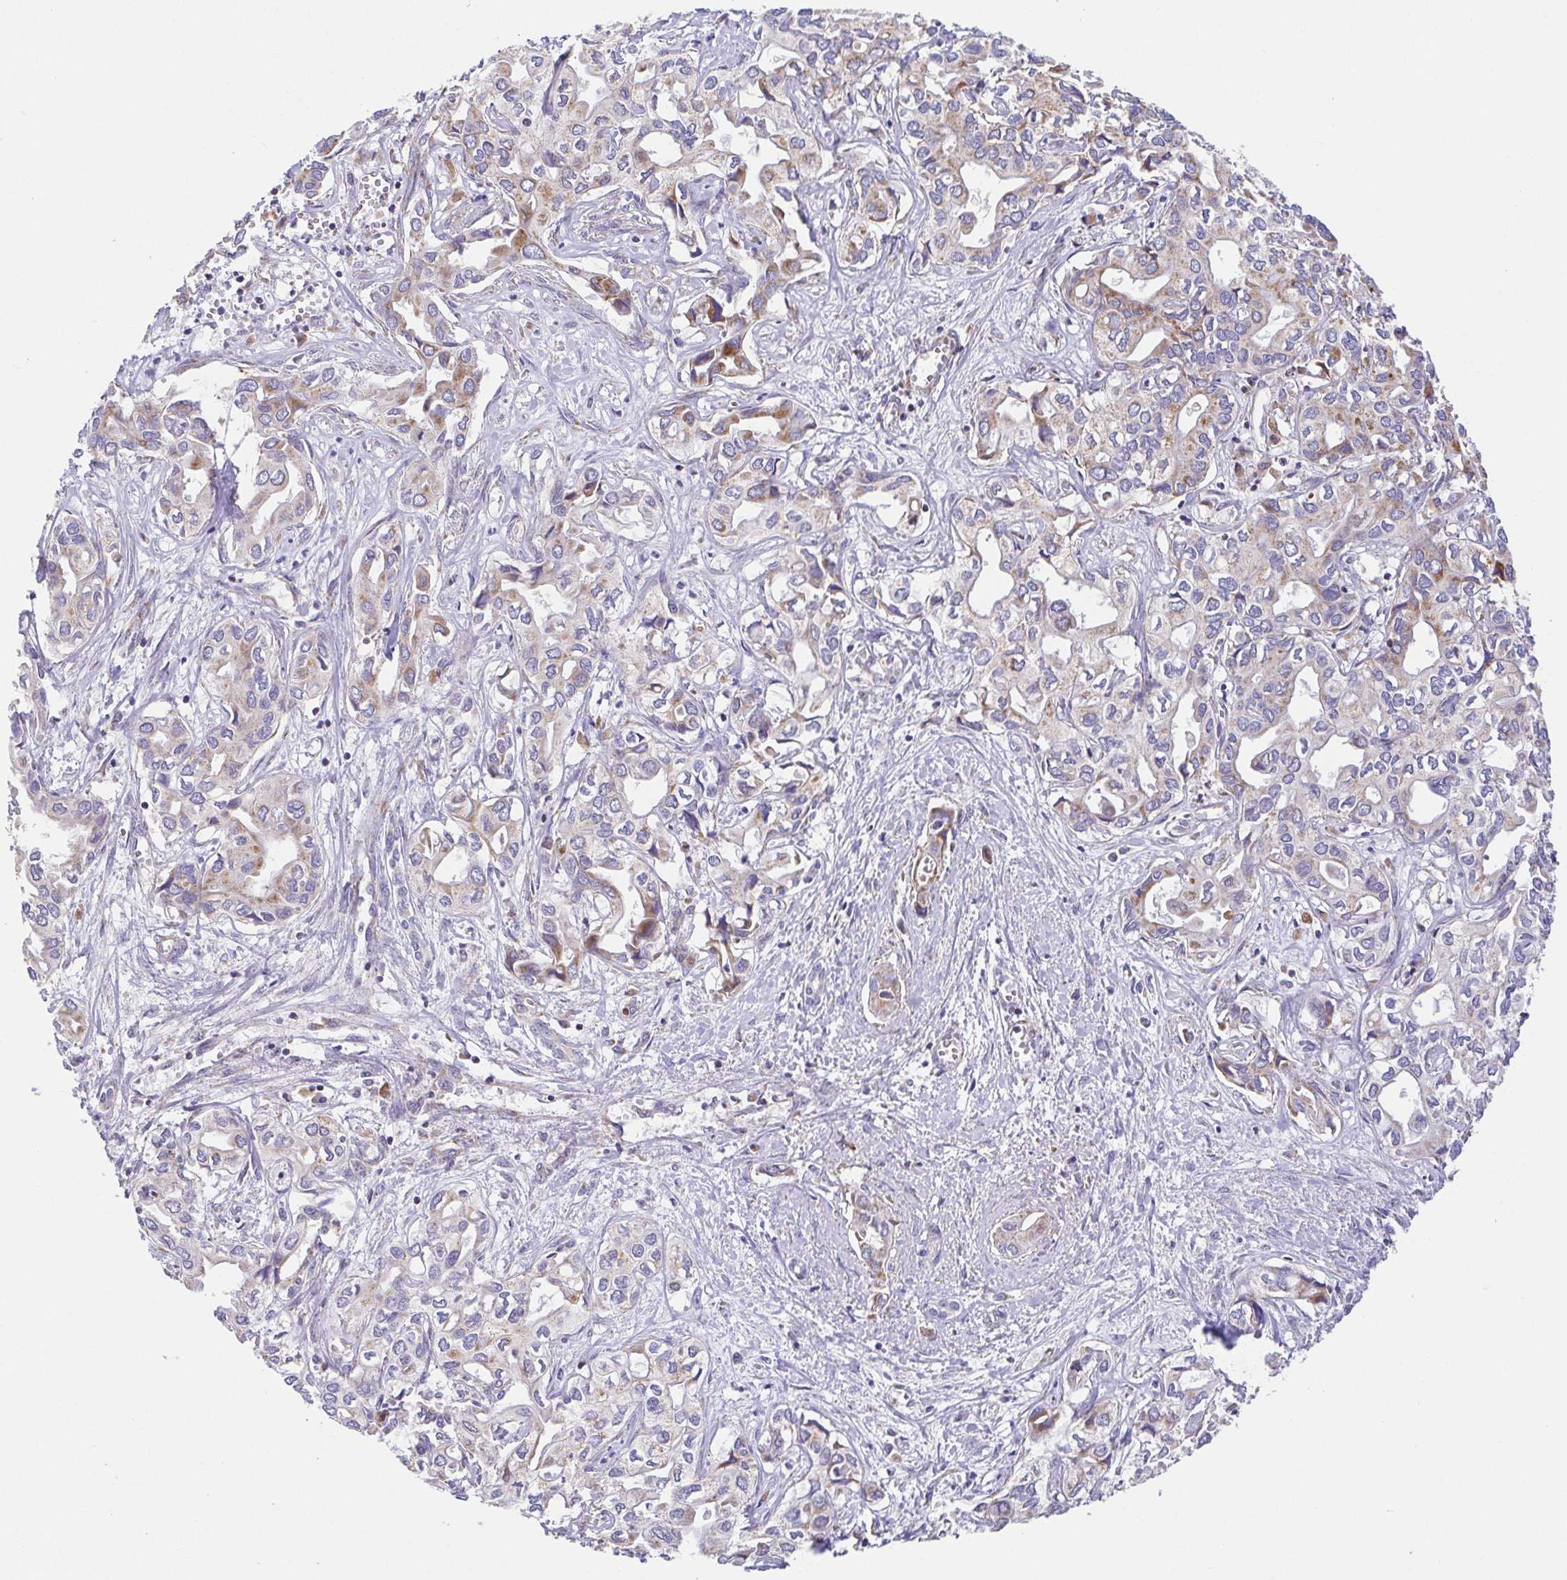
{"staining": {"intensity": "weak", "quantity": ">75%", "location": "cytoplasmic/membranous"}, "tissue": "liver cancer", "cell_type": "Tumor cells", "image_type": "cancer", "snomed": [{"axis": "morphology", "description": "Cholangiocarcinoma"}, {"axis": "topography", "description": "Liver"}], "caption": "Liver cancer (cholangiocarcinoma) tissue shows weak cytoplasmic/membranous expression in about >75% of tumor cells", "gene": "GINM1", "patient": {"sex": "female", "age": 64}}